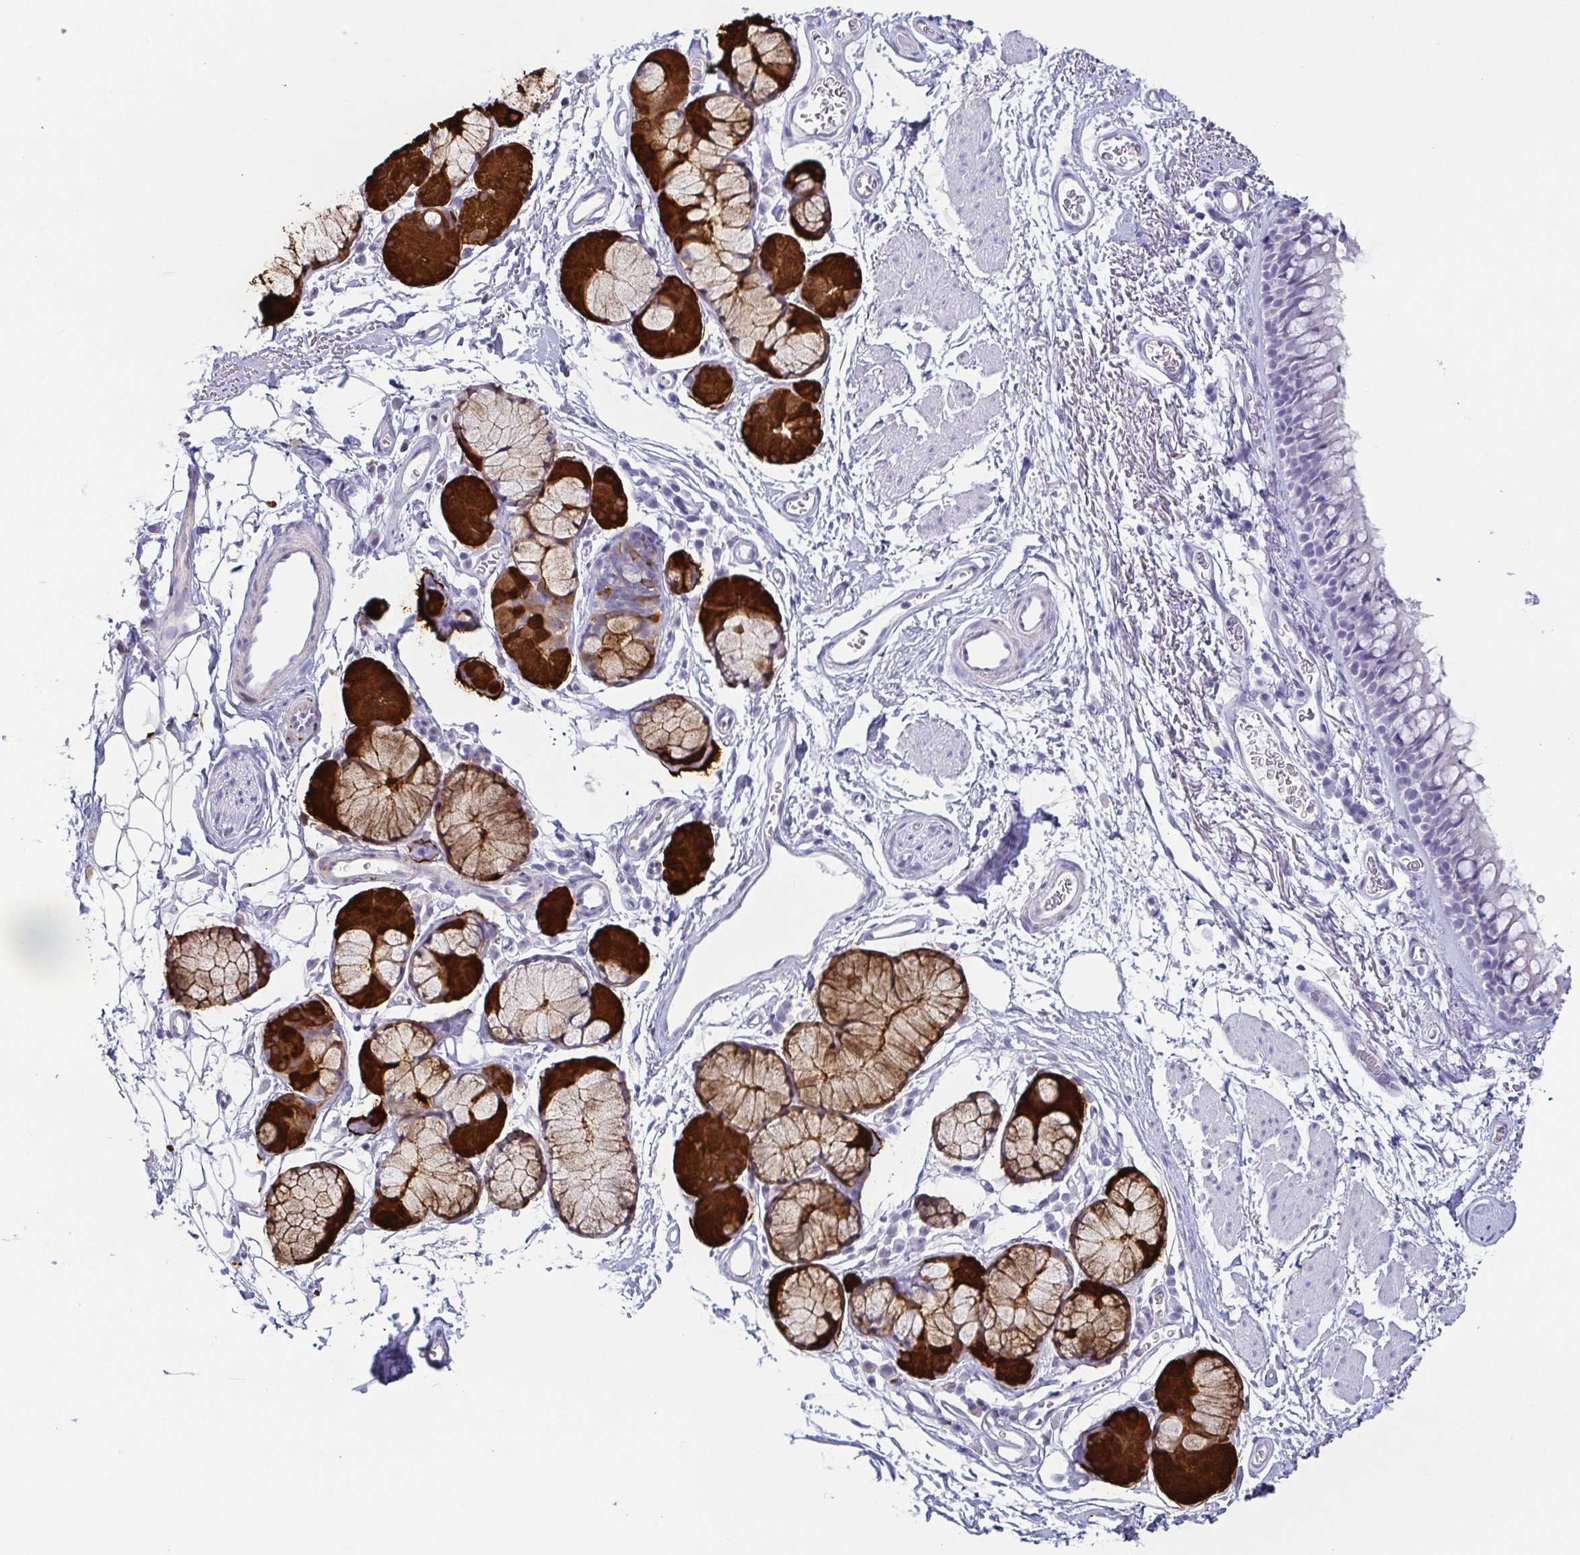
{"staining": {"intensity": "weak", "quantity": "<25%", "location": "cytoplasmic/membranous"}, "tissue": "bronchus", "cell_type": "Respiratory epithelial cells", "image_type": "normal", "snomed": [{"axis": "morphology", "description": "Normal tissue, NOS"}, {"axis": "topography", "description": "Cartilage tissue"}, {"axis": "topography", "description": "Bronchus"}], "caption": "Immunohistochemistry (IHC) micrograph of normal bronchus: human bronchus stained with DAB (3,3'-diaminobenzidine) shows no significant protein positivity in respiratory epithelial cells.", "gene": "ENSG00000275778", "patient": {"sex": "female", "age": 79}}